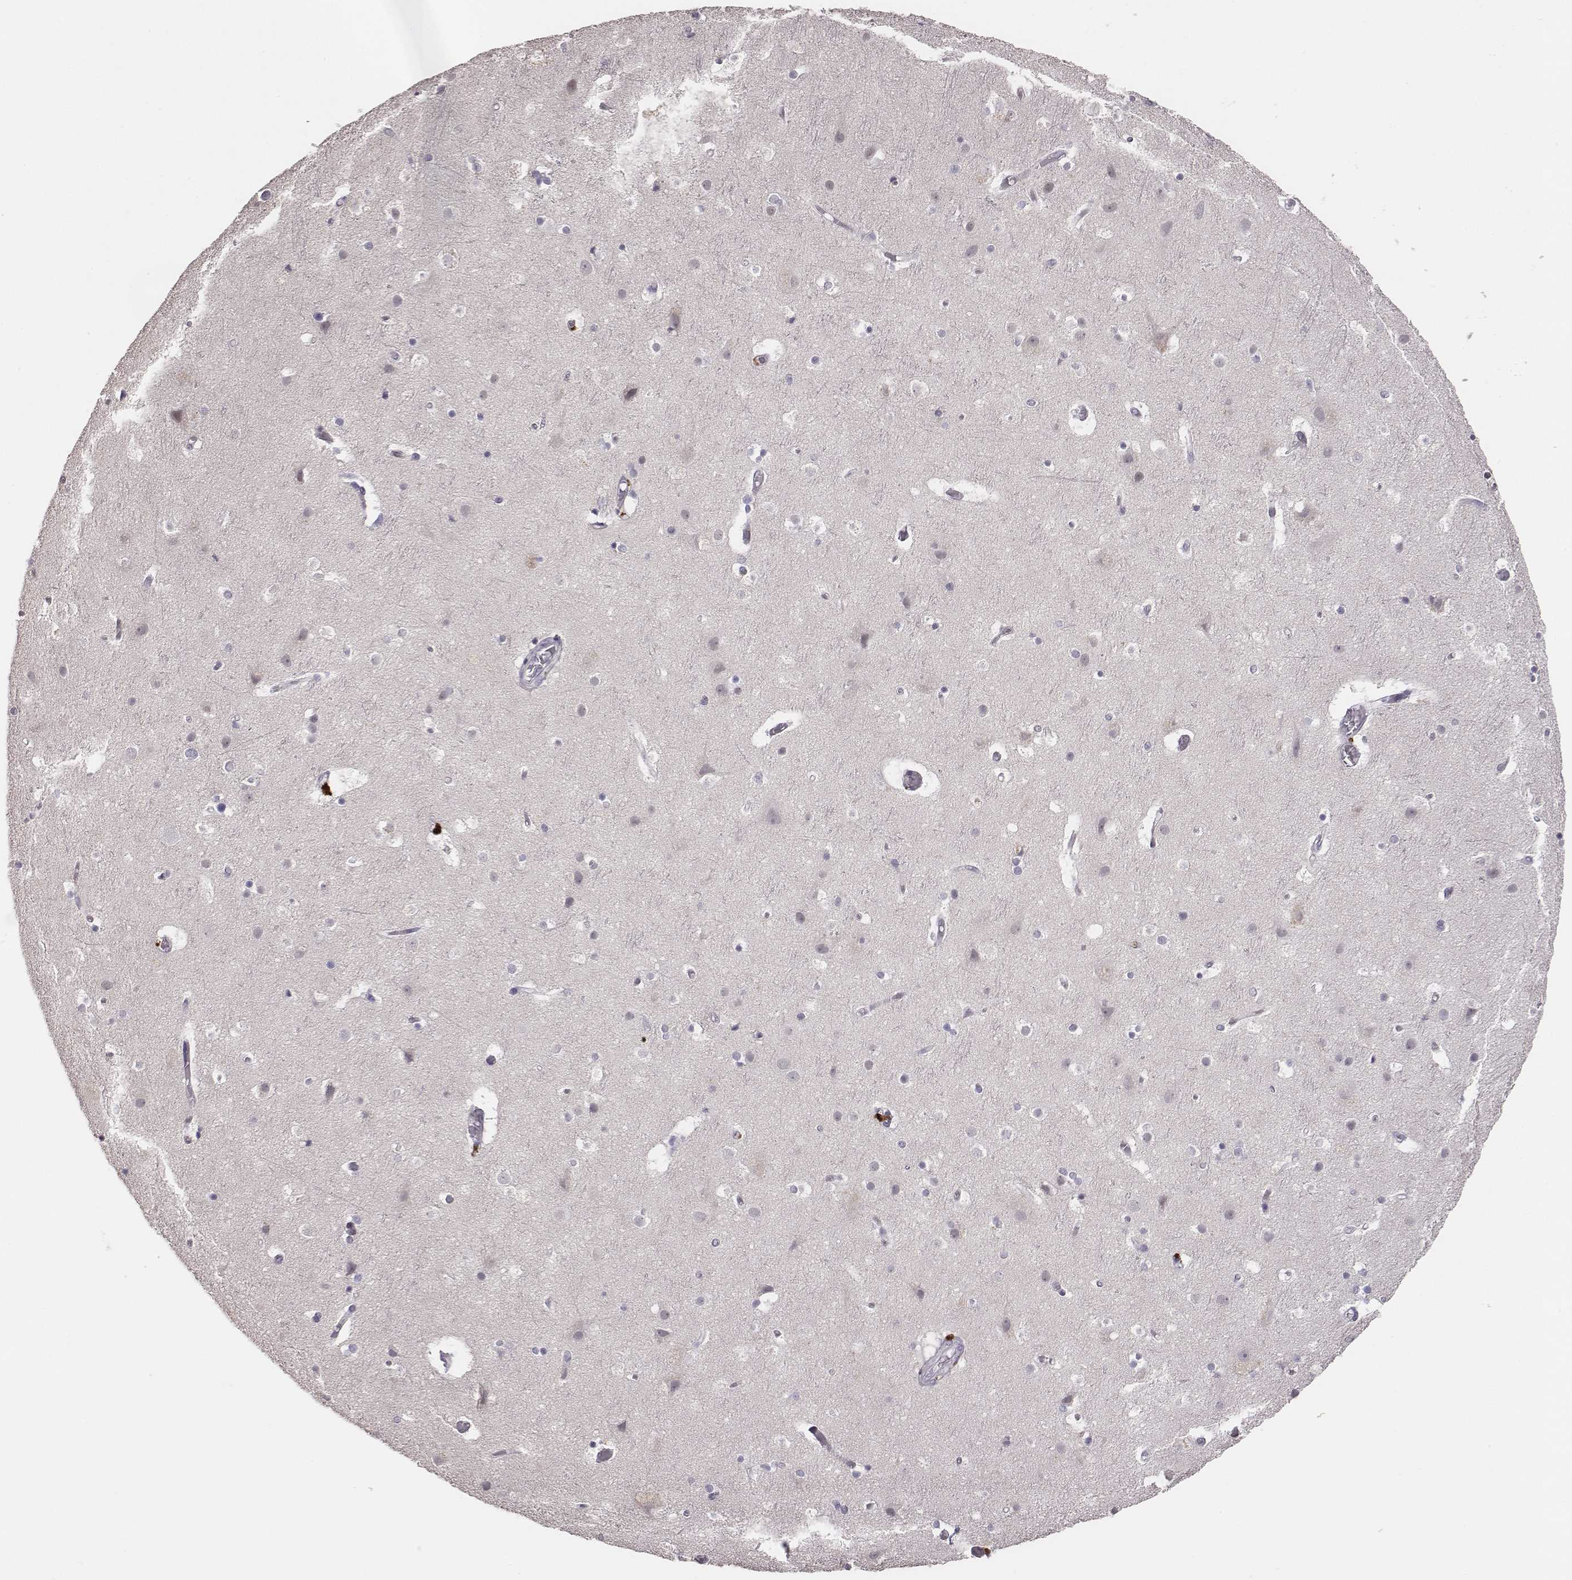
{"staining": {"intensity": "negative", "quantity": "none", "location": "none"}, "tissue": "cerebral cortex", "cell_type": "Endothelial cells", "image_type": "normal", "snomed": [{"axis": "morphology", "description": "Normal tissue, NOS"}, {"axis": "topography", "description": "Cerebral cortex"}], "caption": "Immunohistochemistry (IHC) of benign human cerebral cortex displays no positivity in endothelial cells. Nuclei are stained in blue.", "gene": "SLC22A6", "patient": {"sex": "female", "age": 52}}